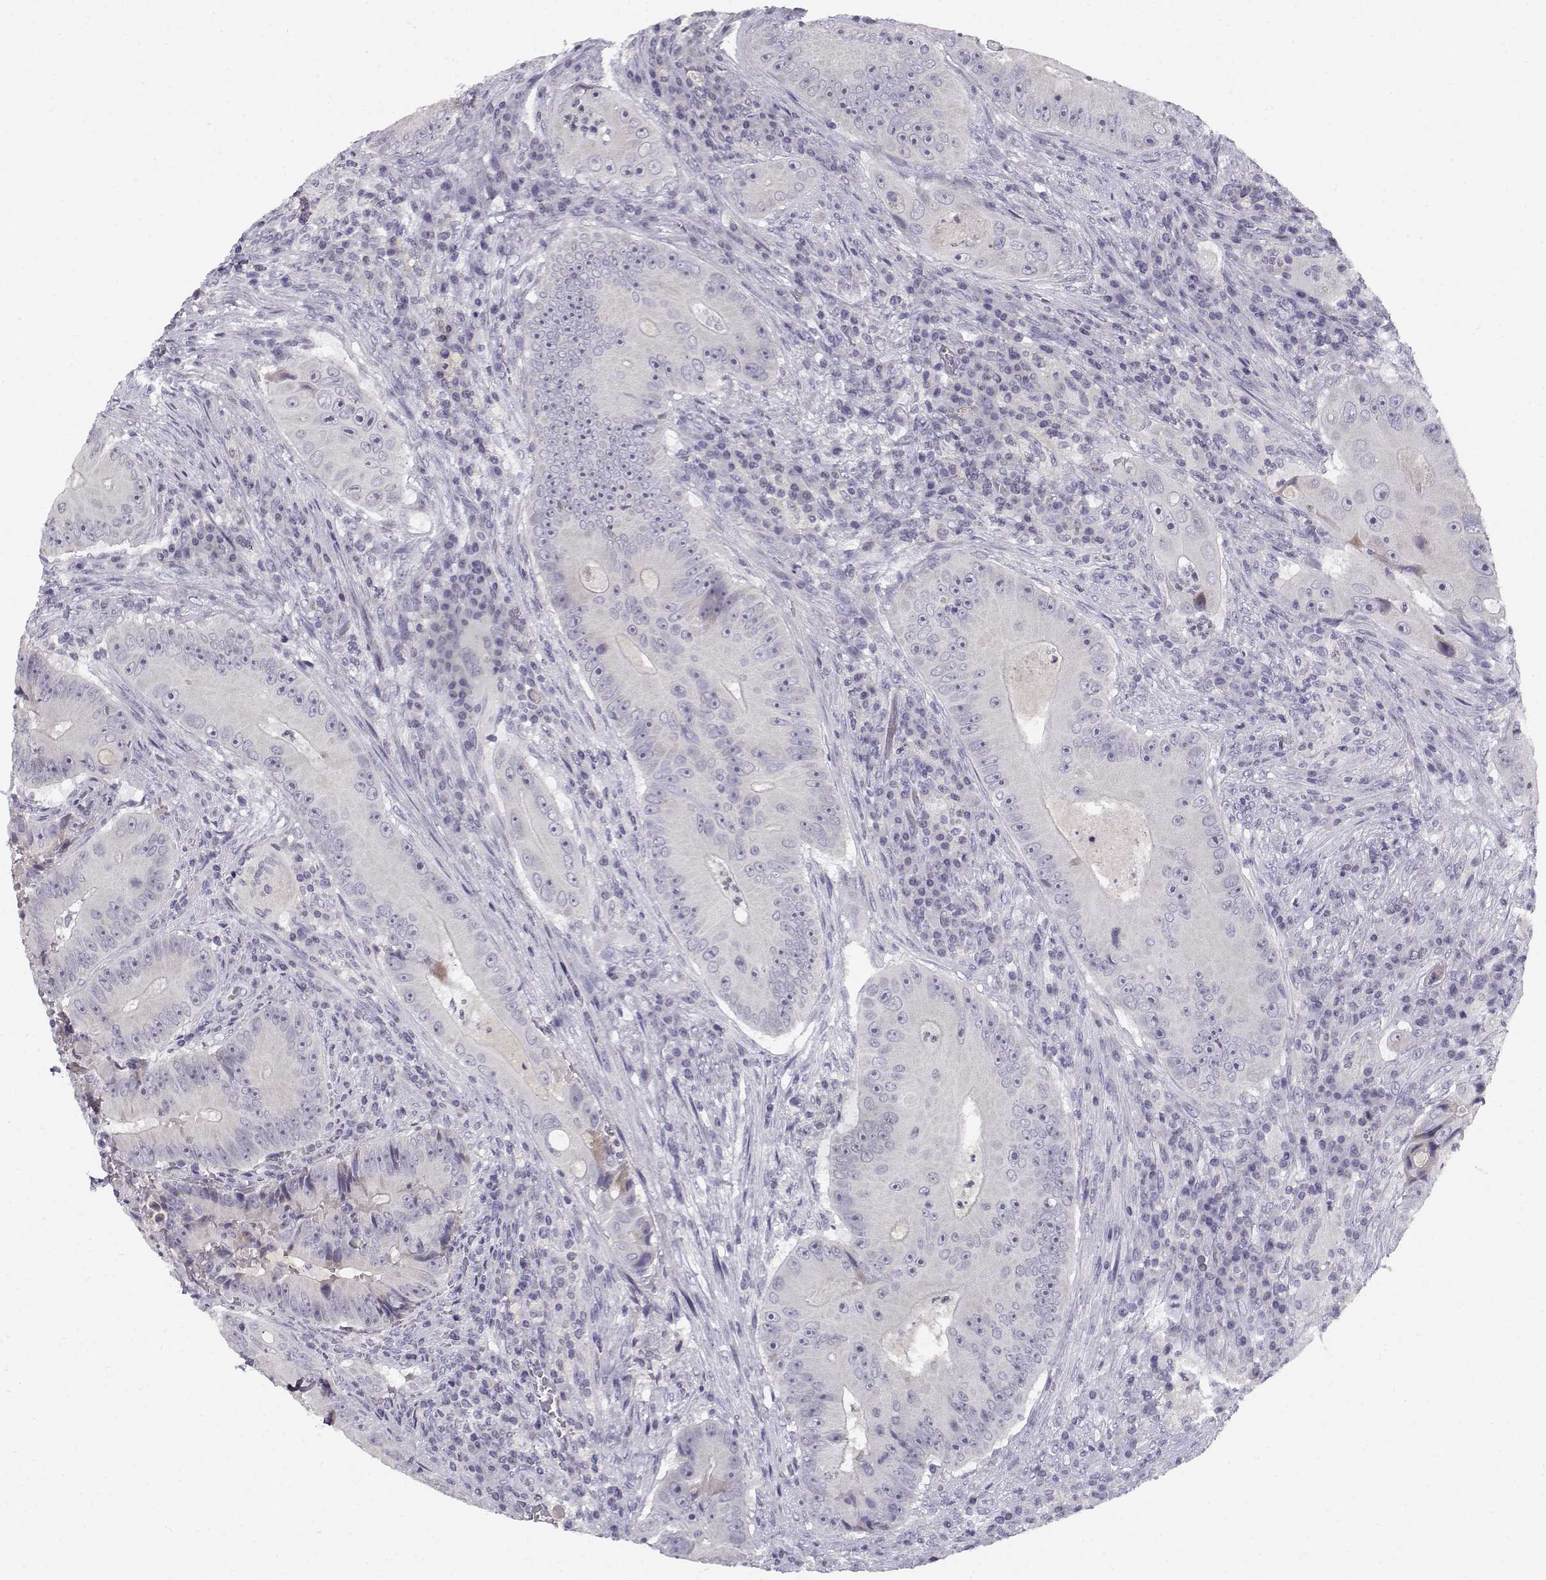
{"staining": {"intensity": "negative", "quantity": "none", "location": "none"}, "tissue": "colorectal cancer", "cell_type": "Tumor cells", "image_type": "cancer", "snomed": [{"axis": "morphology", "description": "Adenocarcinoma, NOS"}, {"axis": "topography", "description": "Colon"}], "caption": "There is no significant positivity in tumor cells of adenocarcinoma (colorectal).", "gene": "DDX25", "patient": {"sex": "female", "age": 86}}